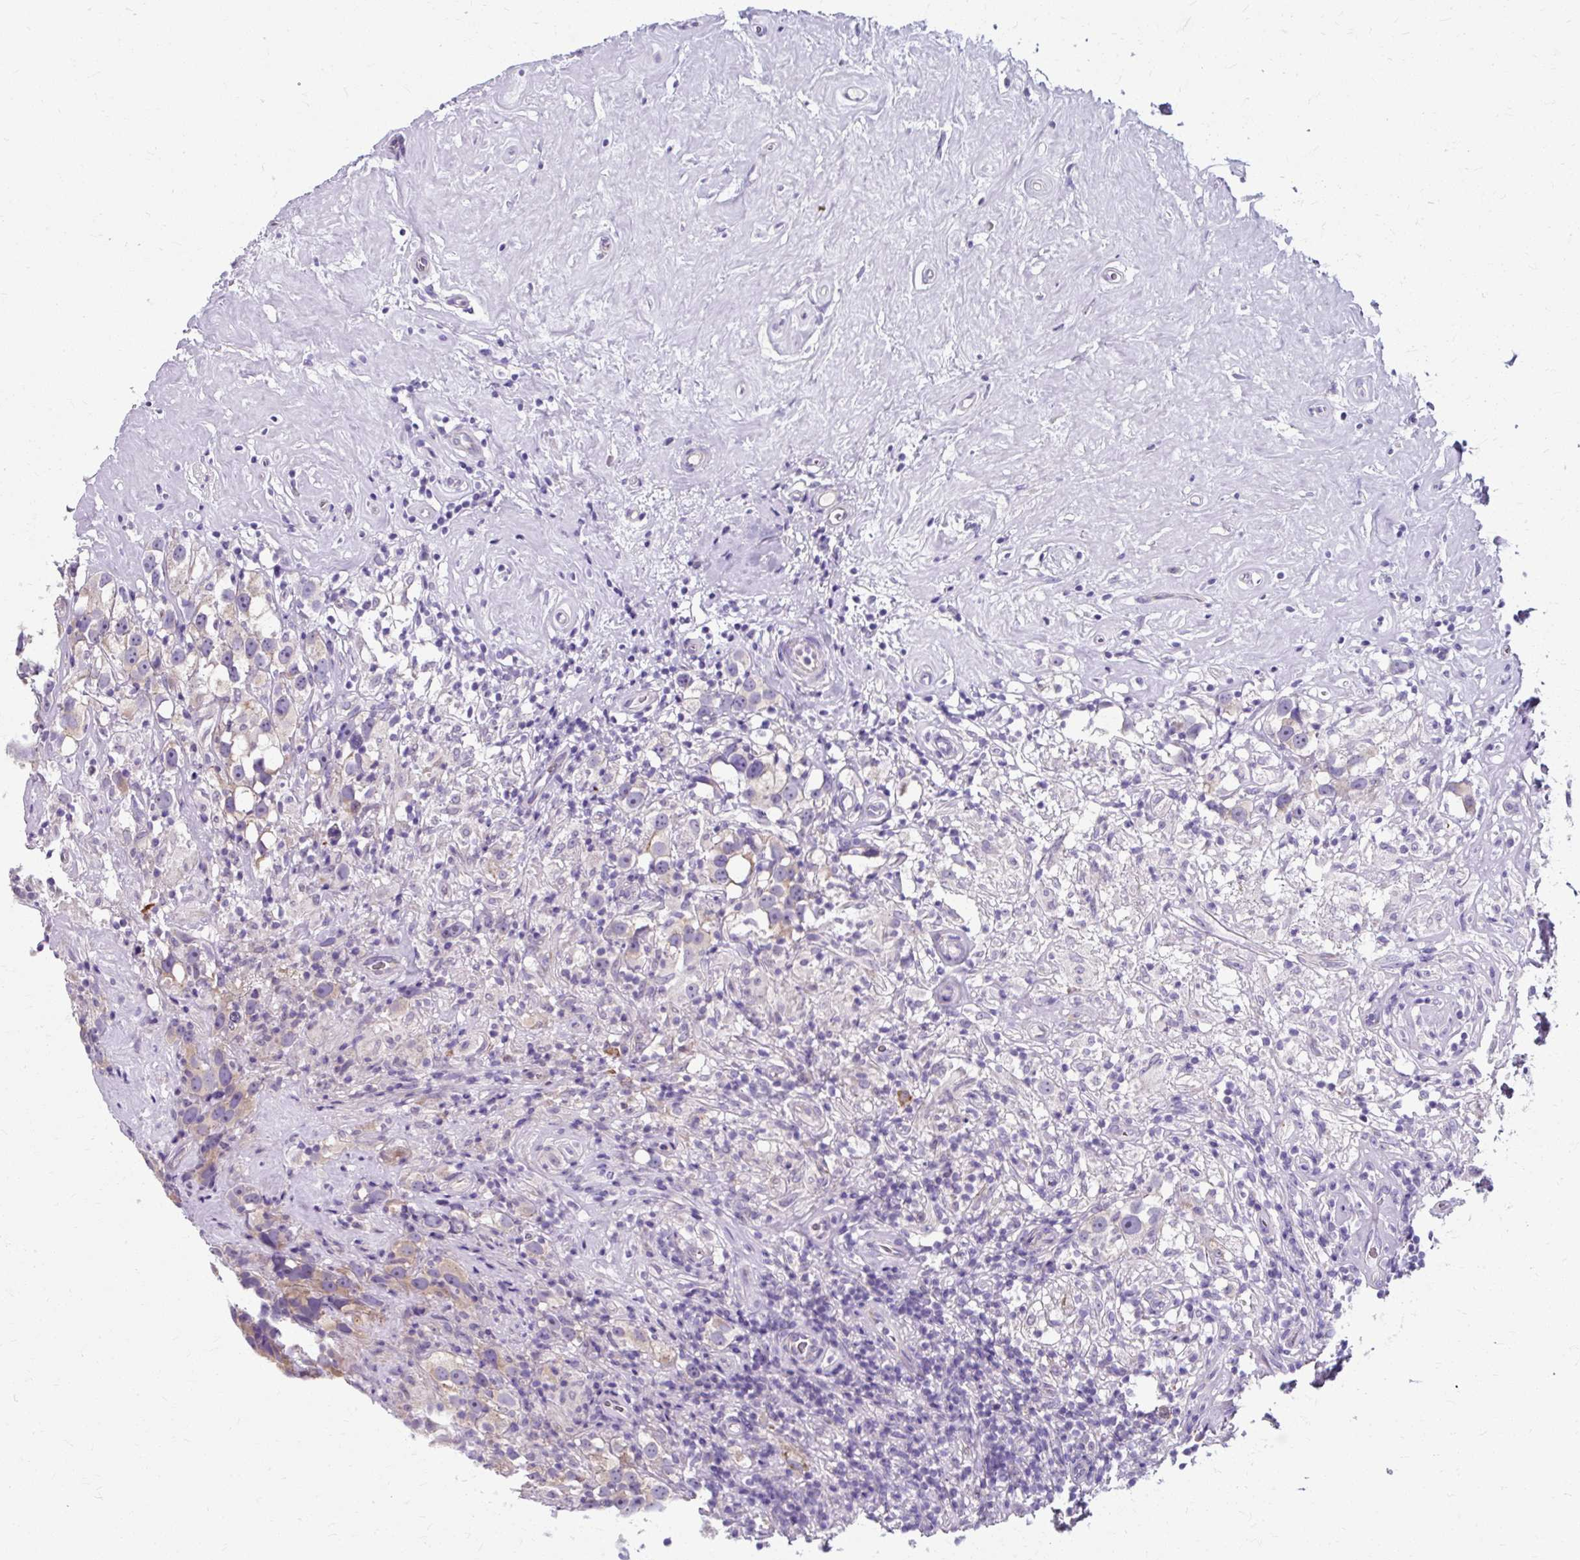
{"staining": {"intensity": "weak", "quantity": "<25%", "location": "cytoplasmic/membranous"}, "tissue": "testis cancer", "cell_type": "Tumor cells", "image_type": "cancer", "snomed": [{"axis": "morphology", "description": "Seminoma, NOS"}, {"axis": "topography", "description": "Testis"}], "caption": "Protein analysis of testis seminoma demonstrates no significant positivity in tumor cells.", "gene": "ZNF555", "patient": {"sex": "male", "age": 49}}